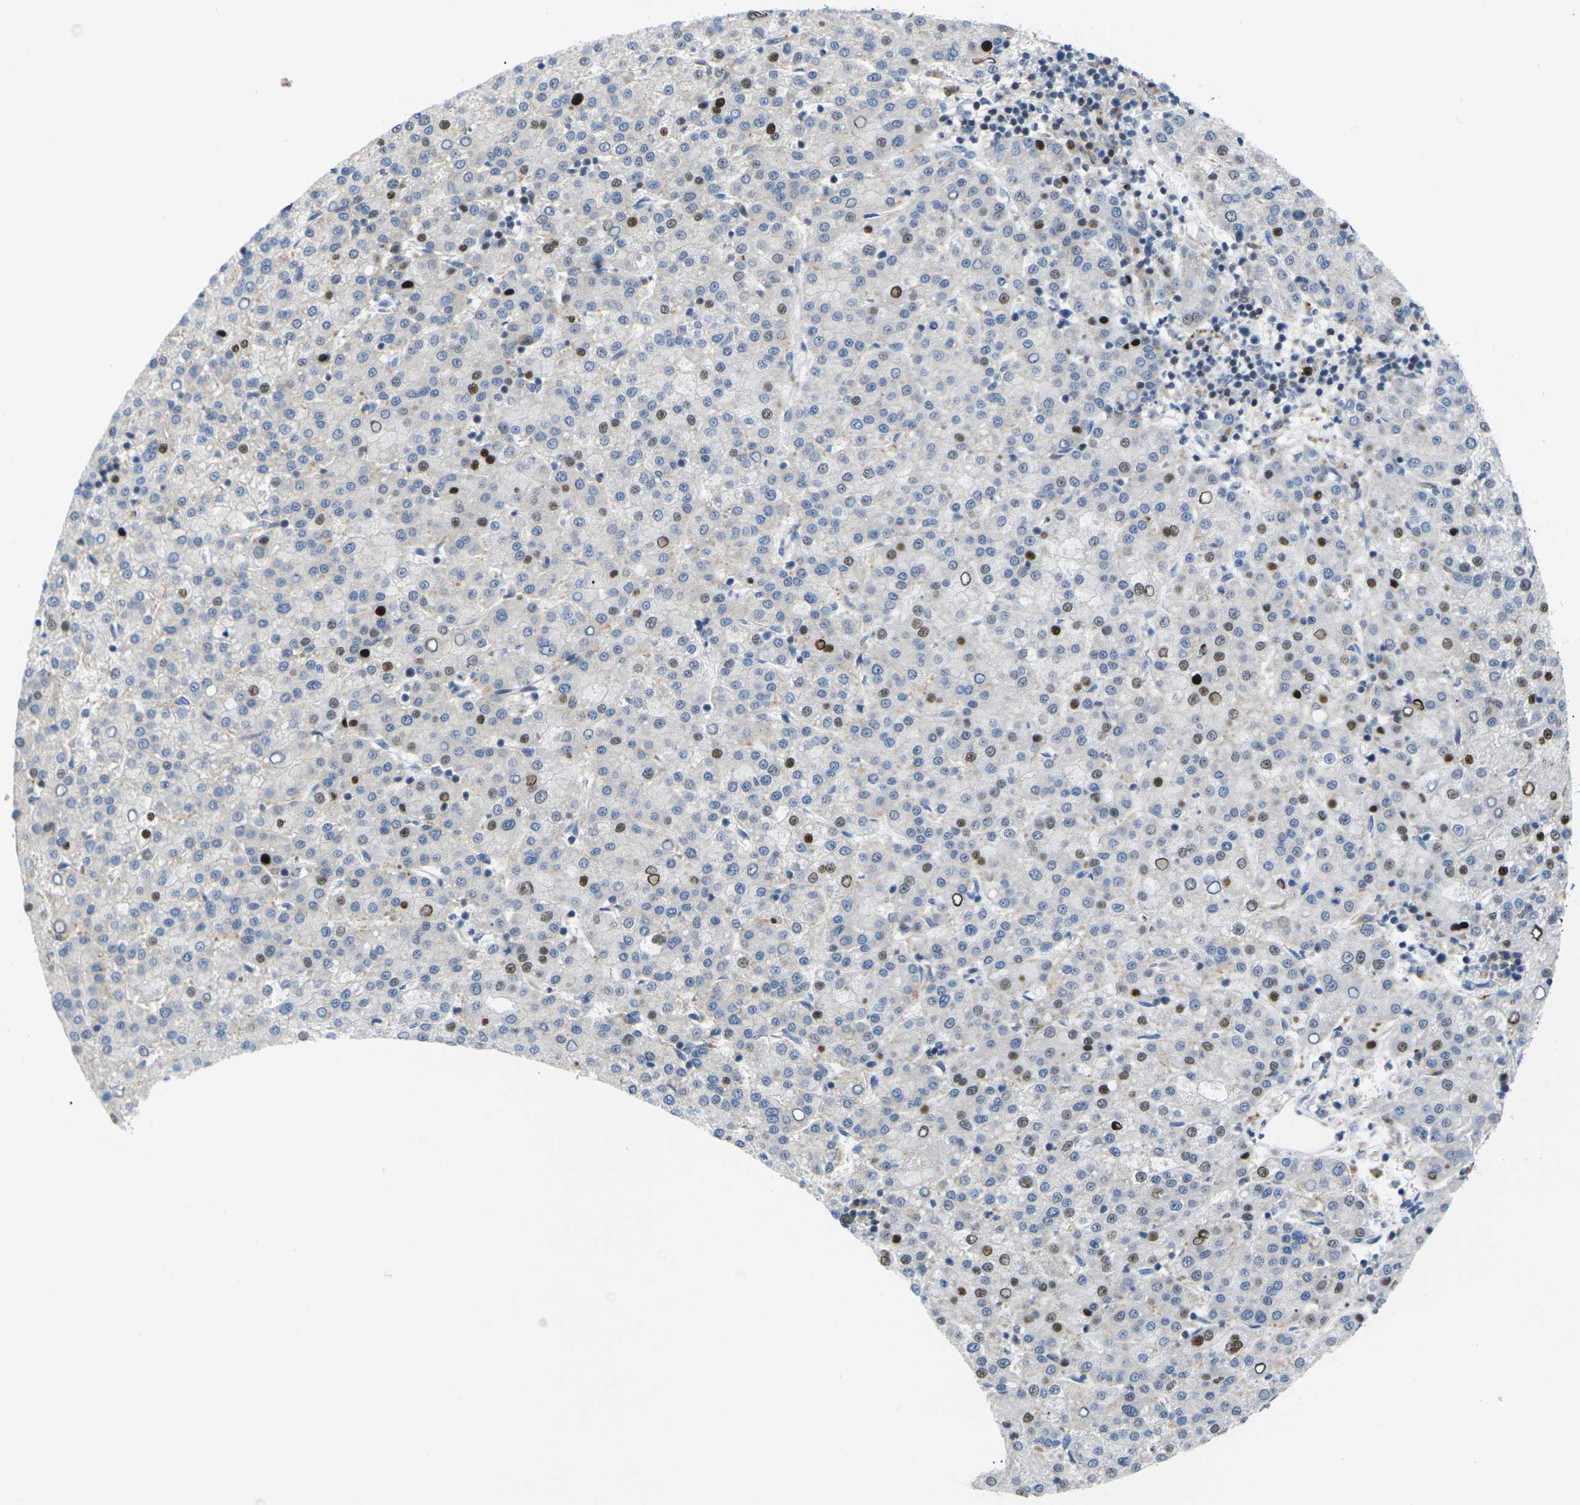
{"staining": {"intensity": "strong", "quantity": "<25%", "location": "nuclear"}, "tissue": "liver cancer", "cell_type": "Tumor cells", "image_type": "cancer", "snomed": [{"axis": "morphology", "description": "Carcinoma, Hepatocellular, NOS"}, {"axis": "topography", "description": "Liver"}], "caption": "DAB immunohistochemical staining of human liver cancer demonstrates strong nuclear protein positivity in about <25% of tumor cells.", "gene": "RPS6KA3", "patient": {"sex": "female", "age": 58}}